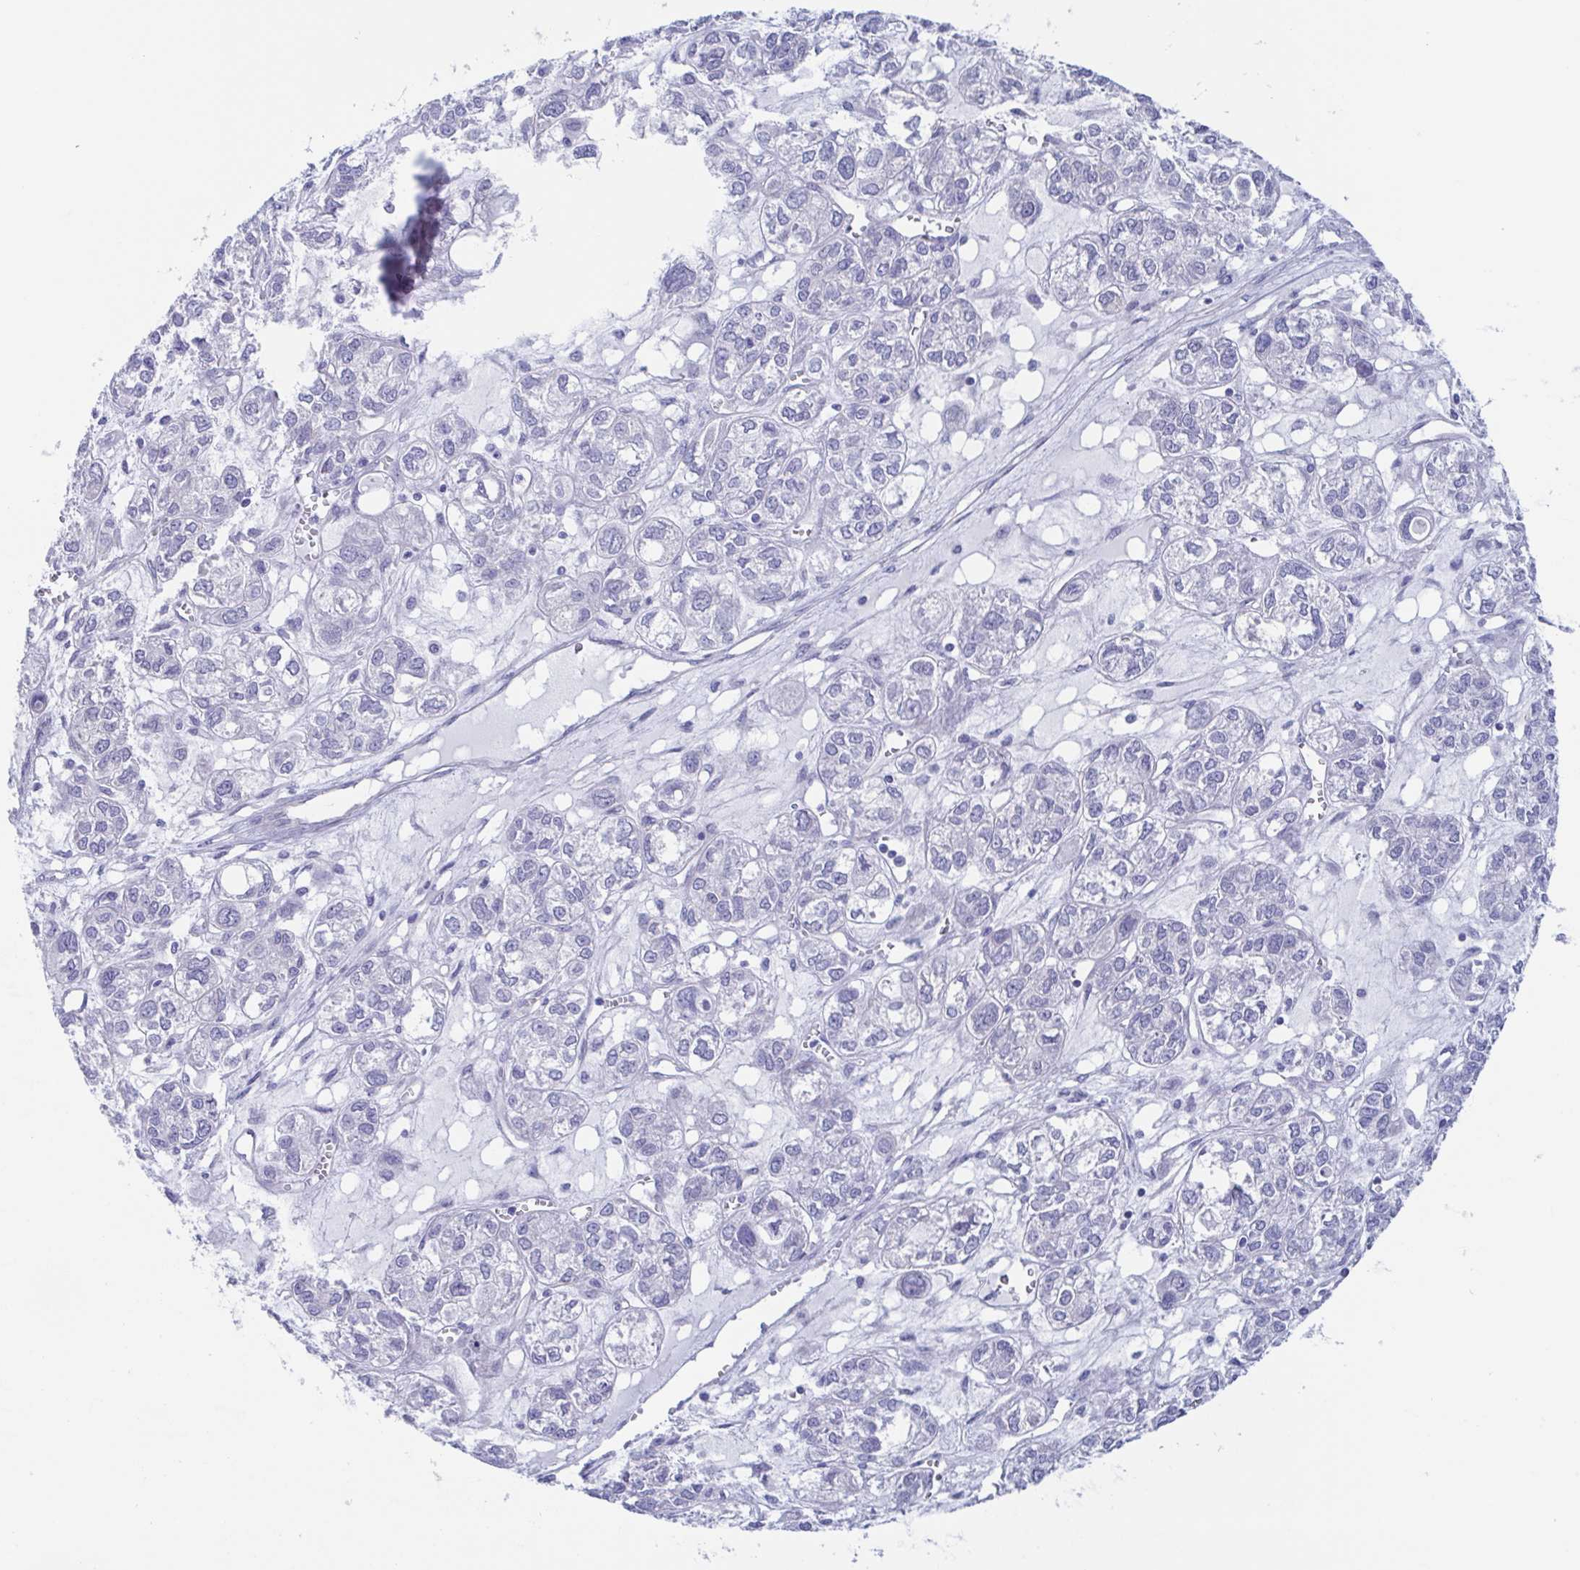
{"staining": {"intensity": "negative", "quantity": "none", "location": "none"}, "tissue": "ovarian cancer", "cell_type": "Tumor cells", "image_type": "cancer", "snomed": [{"axis": "morphology", "description": "Carcinoma, endometroid"}, {"axis": "topography", "description": "Ovary"}], "caption": "The IHC micrograph has no significant staining in tumor cells of ovarian cancer (endometroid carcinoma) tissue. (Stains: DAB (3,3'-diaminobenzidine) immunohistochemistry with hematoxylin counter stain, Microscopy: brightfield microscopy at high magnification).", "gene": "TEX12", "patient": {"sex": "female", "age": 64}}